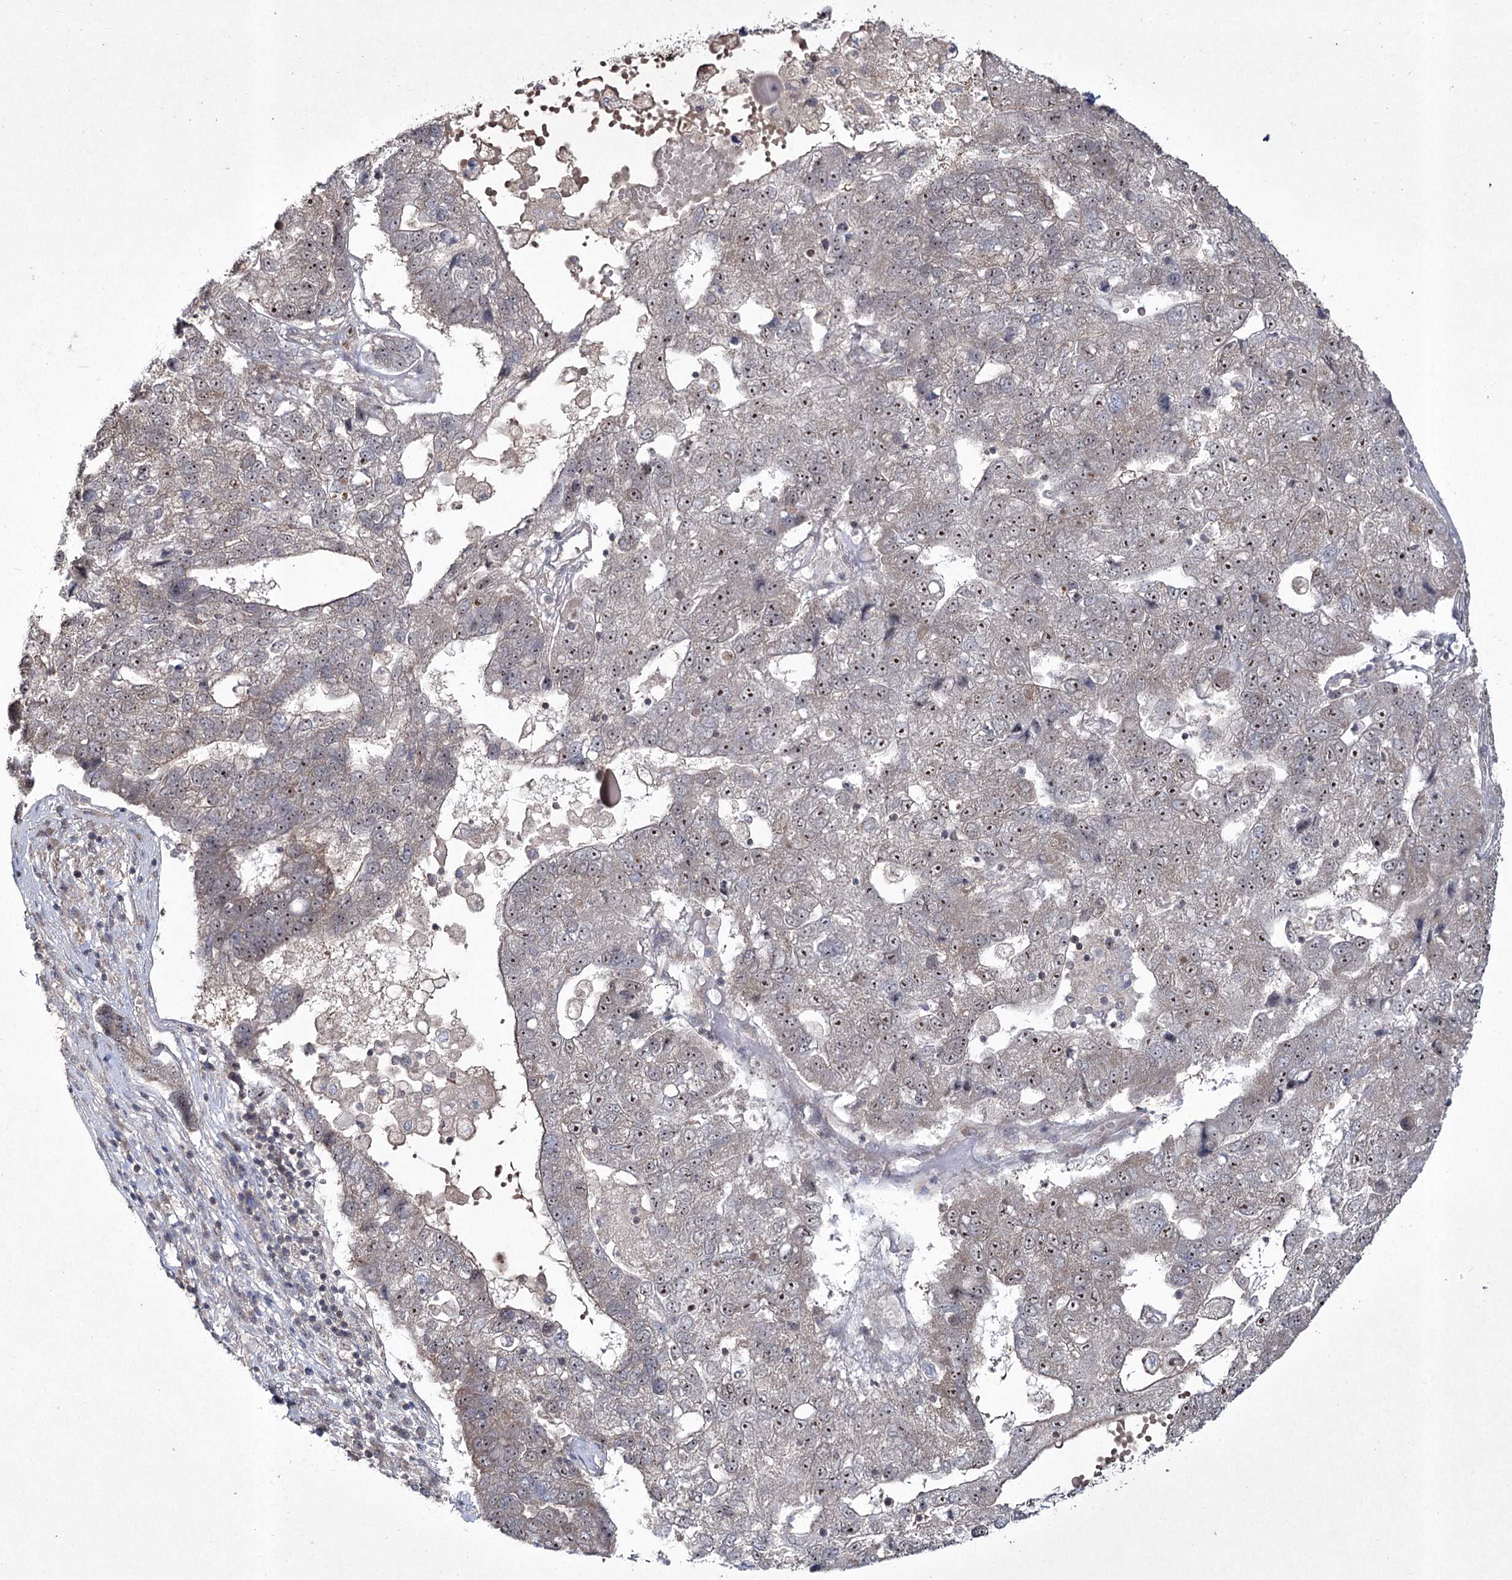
{"staining": {"intensity": "weak", "quantity": ">75%", "location": "nuclear"}, "tissue": "pancreatic cancer", "cell_type": "Tumor cells", "image_type": "cancer", "snomed": [{"axis": "morphology", "description": "Adenocarcinoma, NOS"}, {"axis": "topography", "description": "Pancreas"}], "caption": "Pancreatic cancer stained with a protein marker displays weak staining in tumor cells.", "gene": "CCDC59", "patient": {"sex": "female", "age": 61}}